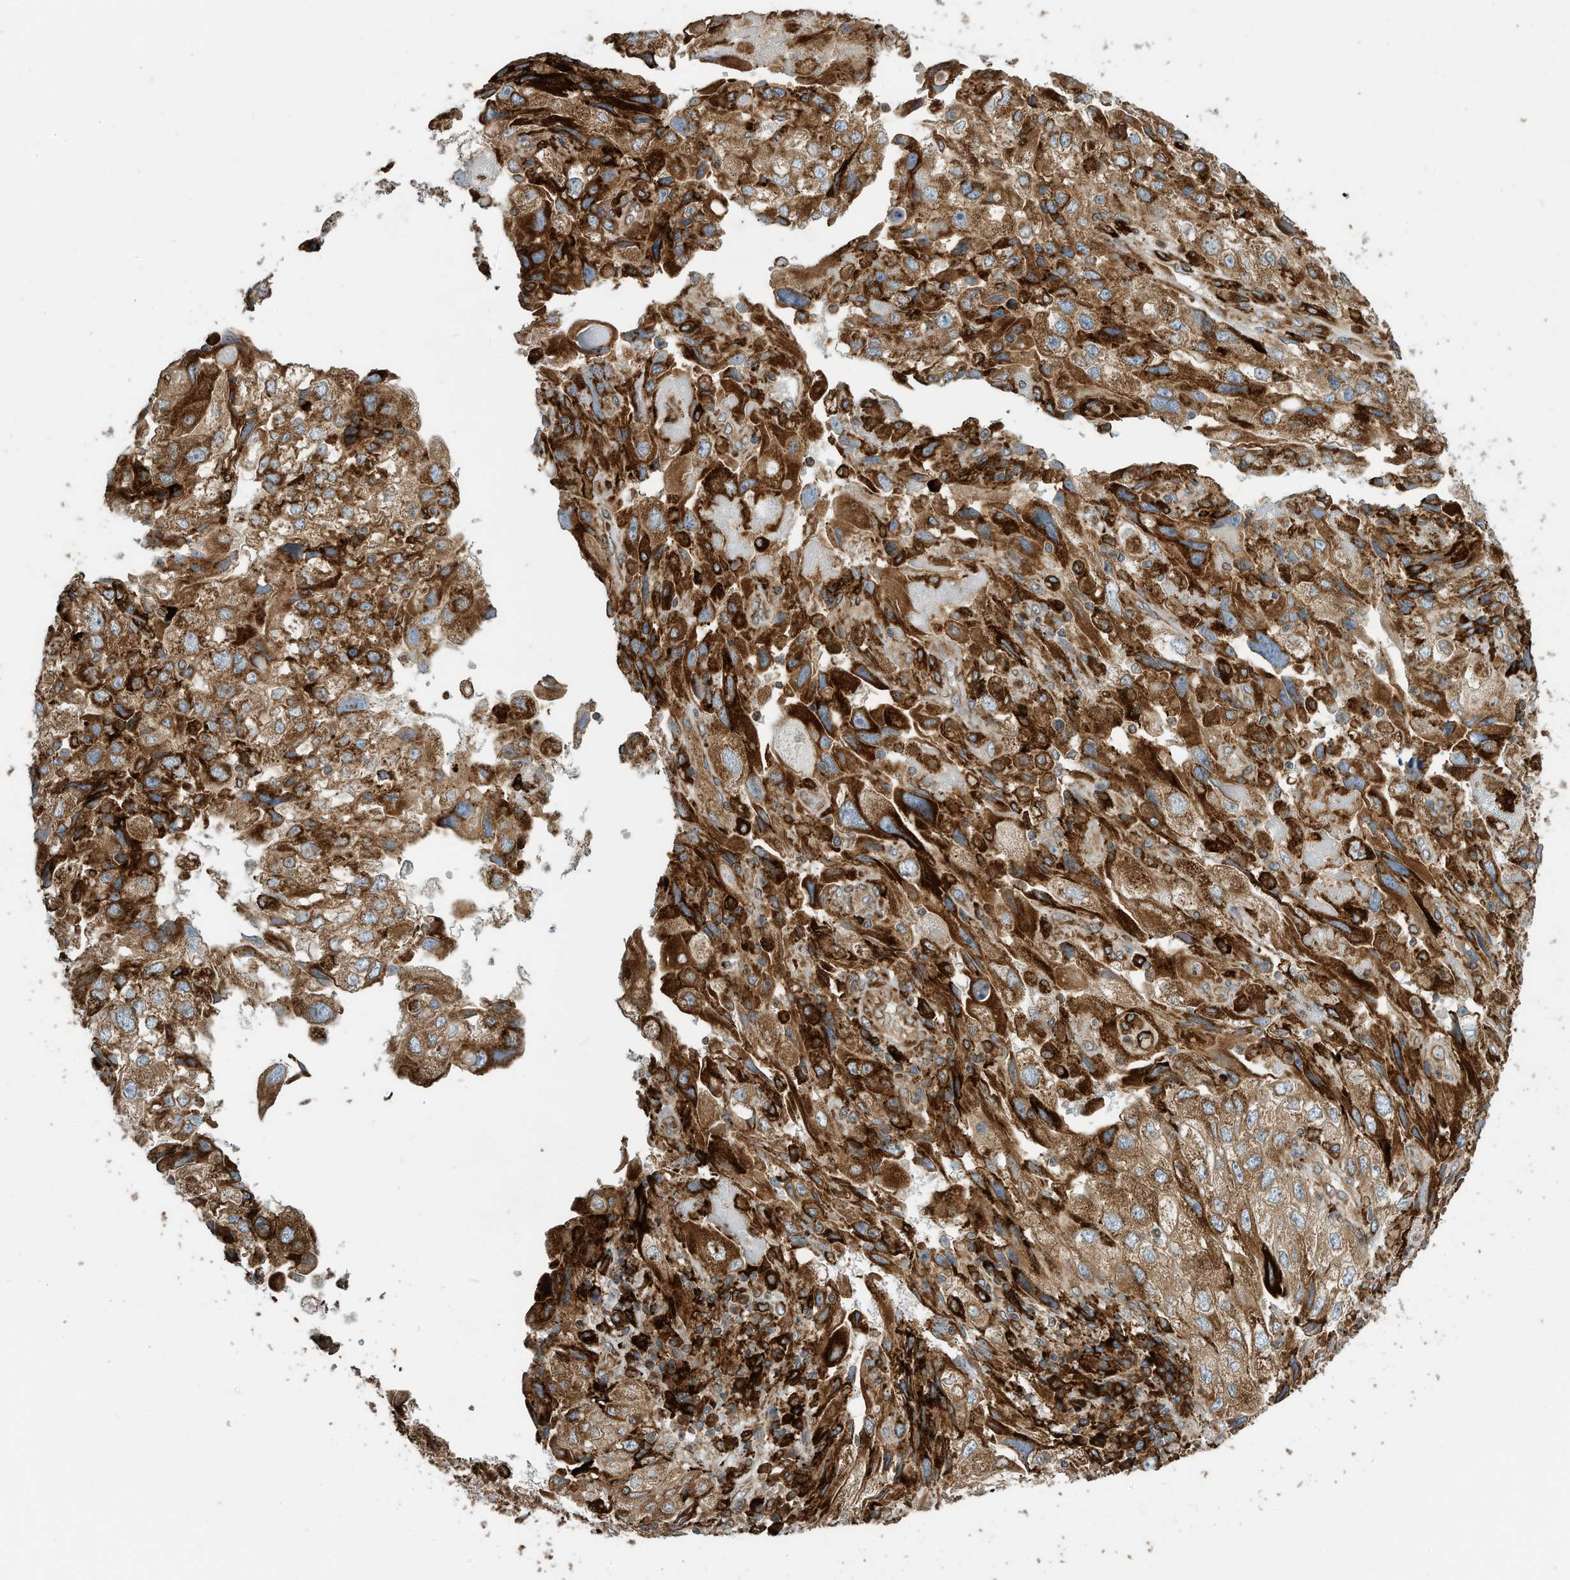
{"staining": {"intensity": "strong", "quantity": ">75%", "location": "cytoplasmic/membranous"}, "tissue": "endometrial cancer", "cell_type": "Tumor cells", "image_type": "cancer", "snomed": [{"axis": "morphology", "description": "Adenocarcinoma, NOS"}, {"axis": "topography", "description": "Endometrium"}], "caption": "Immunohistochemistry (IHC) histopathology image of neoplastic tissue: human adenocarcinoma (endometrial) stained using IHC shows high levels of strong protein expression localized specifically in the cytoplasmic/membranous of tumor cells, appearing as a cytoplasmic/membranous brown color.", "gene": "TRNAU1AP", "patient": {"sex": "female", "age": 49}}